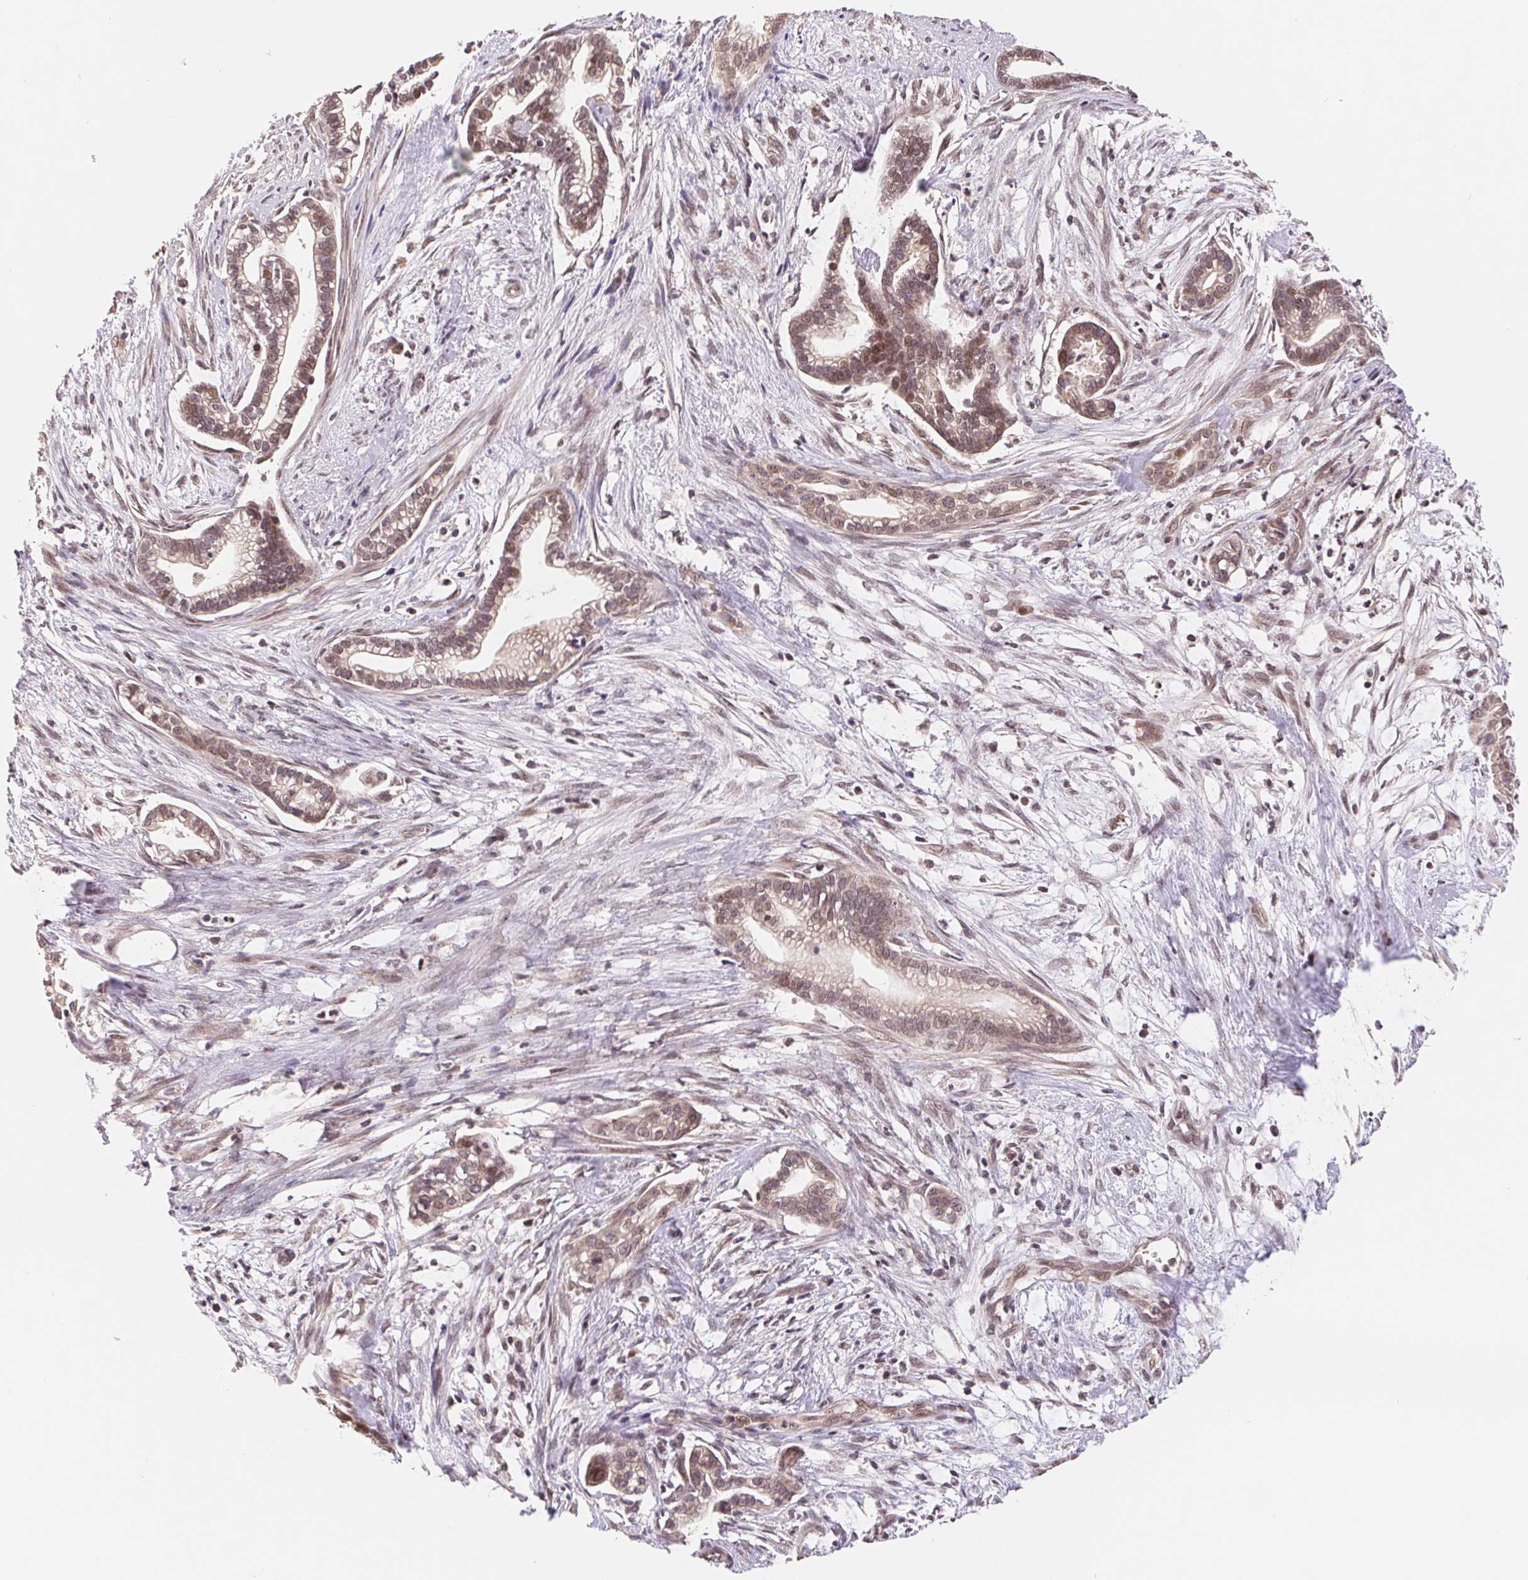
{"staining": {"intensity": "weak", "quantity": ">75%", "location": "nuclear"}, "tissue": "cervical cancer", "cell_type": "Tumor cells", "image_type": "cancer", "snomed": [{"axis": "morphology", "description": "Adenocarcinoma, NOS"}, {"axis": "topography", "description": "Cervix"}], "caption": "IHC (DAB (3,3'-diaminobenzidine)) staining of human adenocarcinoma (cervical) displays weak nuclear protein positivity in about >75% of tumor cells. (DAB (3,3'-diaminobenzidine) IHC, brown staining for protein, blue staining for nuclei).", "gene": "HMGN3", "patient": {"sex": "female", "age": 62}}